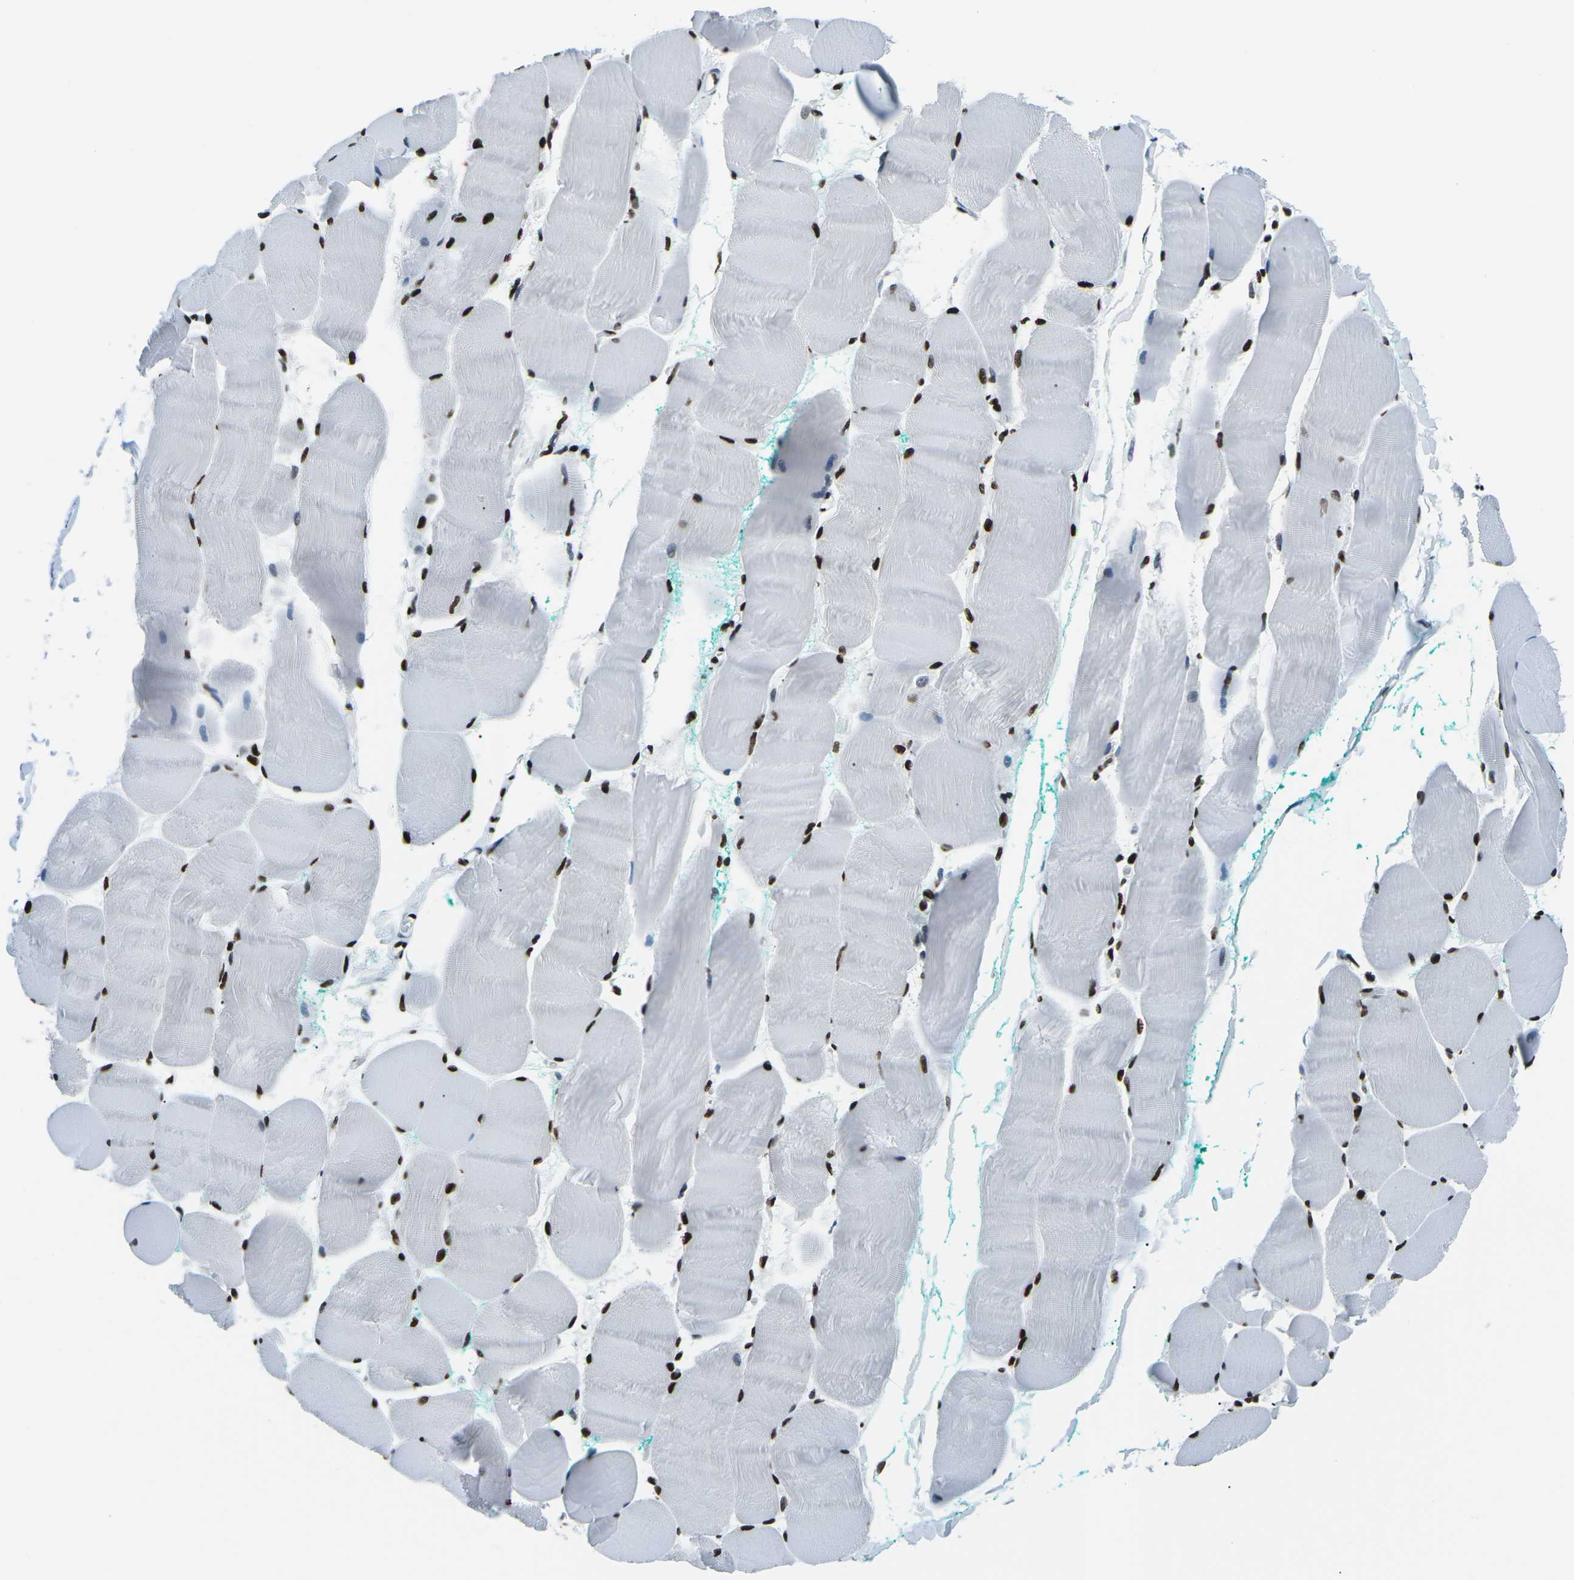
{"staining": {"intensity": "strong", "quantity": ">75%", "location": "nuclear"}, "tissue": "skeletal muscle", "cell_type": "Myocytes", "image_type": "normal", "snomed": [{"axis": "morphology", "description": "Normal tissue, NOS"}, {"axis": "morphology", "description": "Squamous cell carcinoma, NOS"}, {"axis": "topography", "description": "Skeletal muscle"}], "caption": "A brown stain highlights strong nuclear staining of a protein in myocytes of unremarkable skeletal muscle. (Stains: DAB in brown, nuclei in blue, Microscopy: brightfield microscopy at high magnification).", "gene": "HNRNPL", "patient": {"sex": "male", "age": 51}}